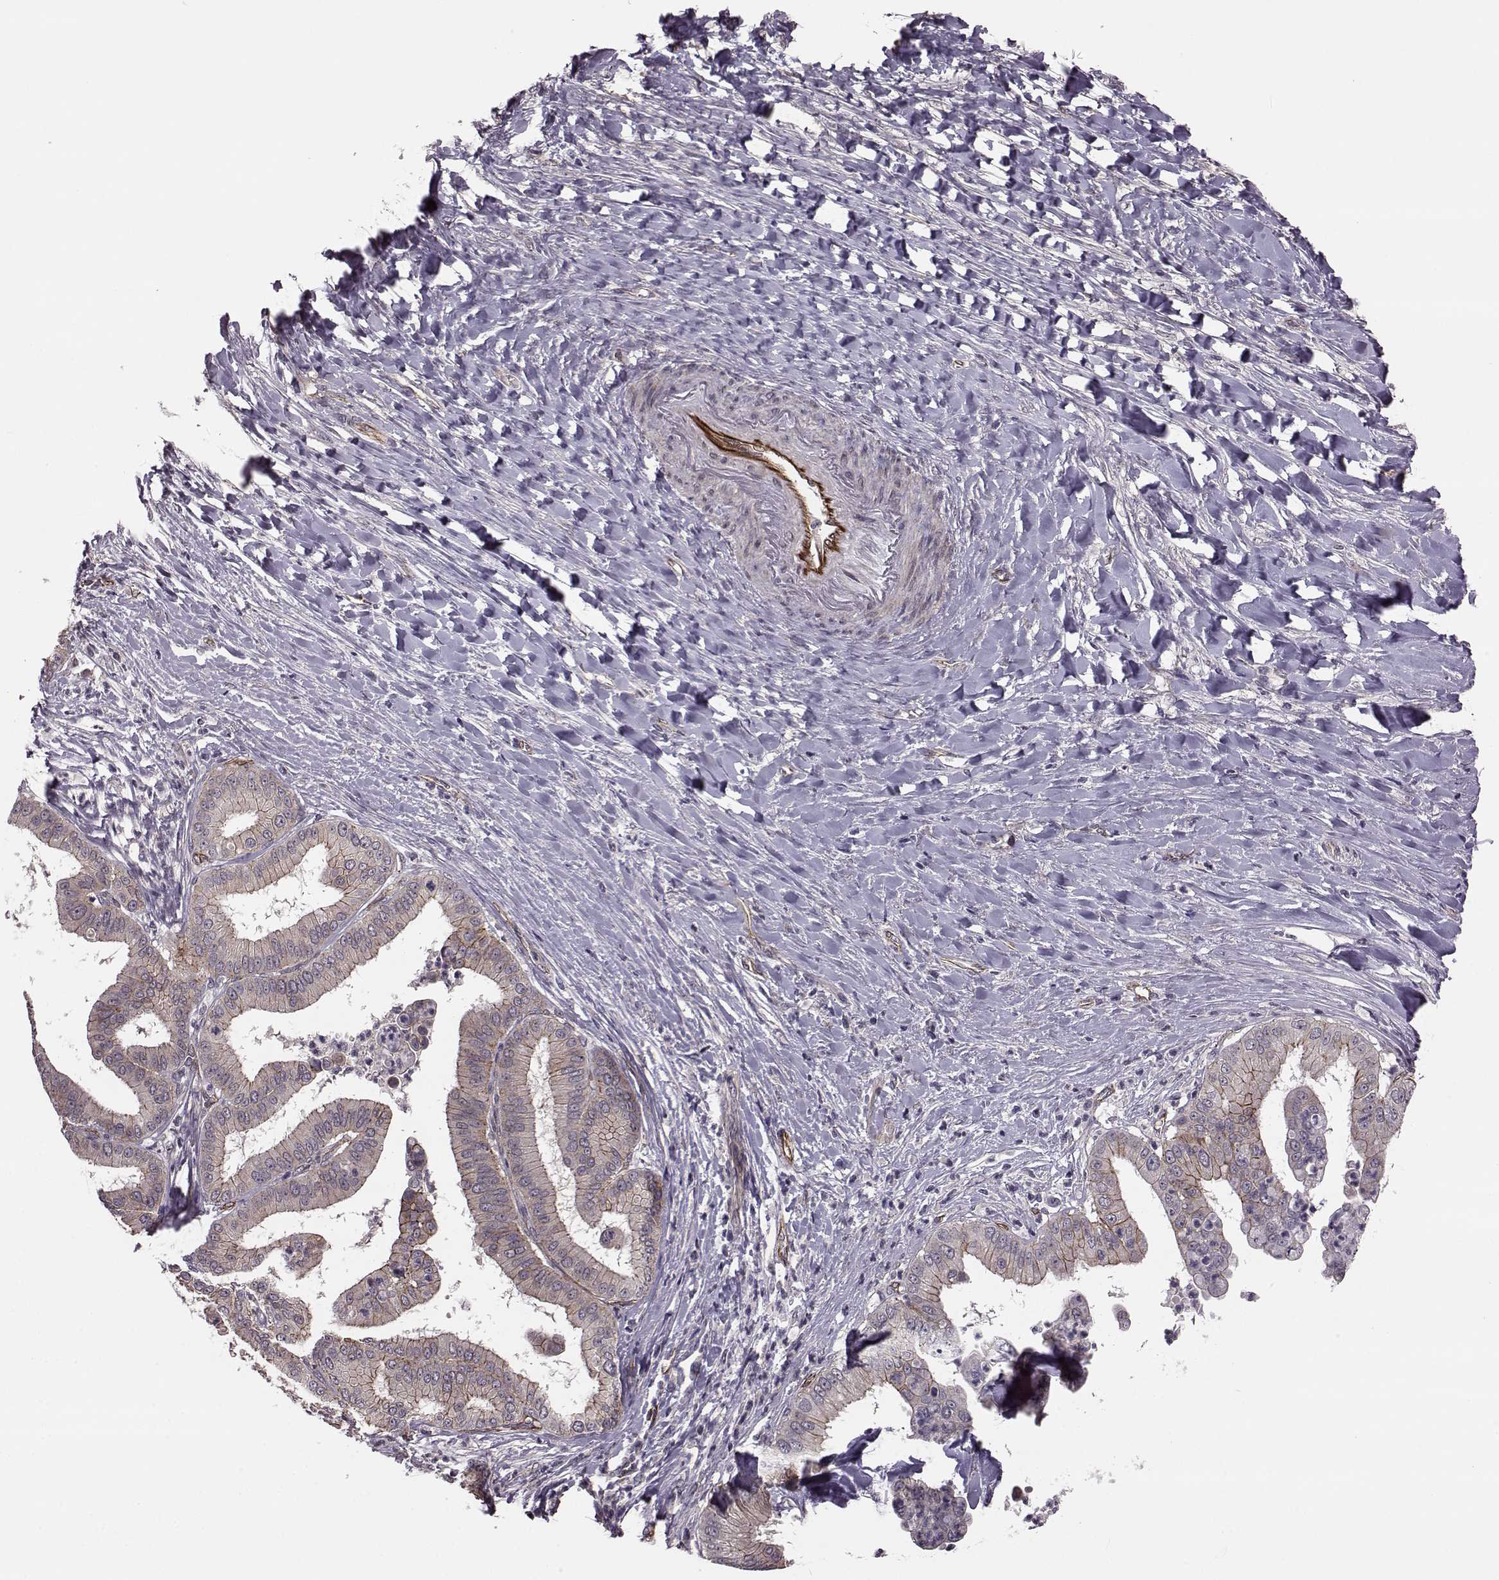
{"staining": {"intensity": "strong", "quantity": "25%-75%", "location": "cytoplasmic/membranous"}, "tissue": "liver cancer", "cell_type": "Tumor cells", "image_type": "cancer", "snomed": [{"axis": "morphology", "description": "Cholangiocarcinoma"}, {"axis": "topography", "description": "Liver"}], "caption": "High-magnification brightfield microscopy of liver cholangiocarcinoma stained with DAB (brown) and counterstained with hematoxylin (blue). tumor cells exhibit strong cytoplasmic/membranous positivity is appreciated in about25%-75% of cells.", "gene": "SYNPO", "patient": {"sex": "female", "age": 54}}